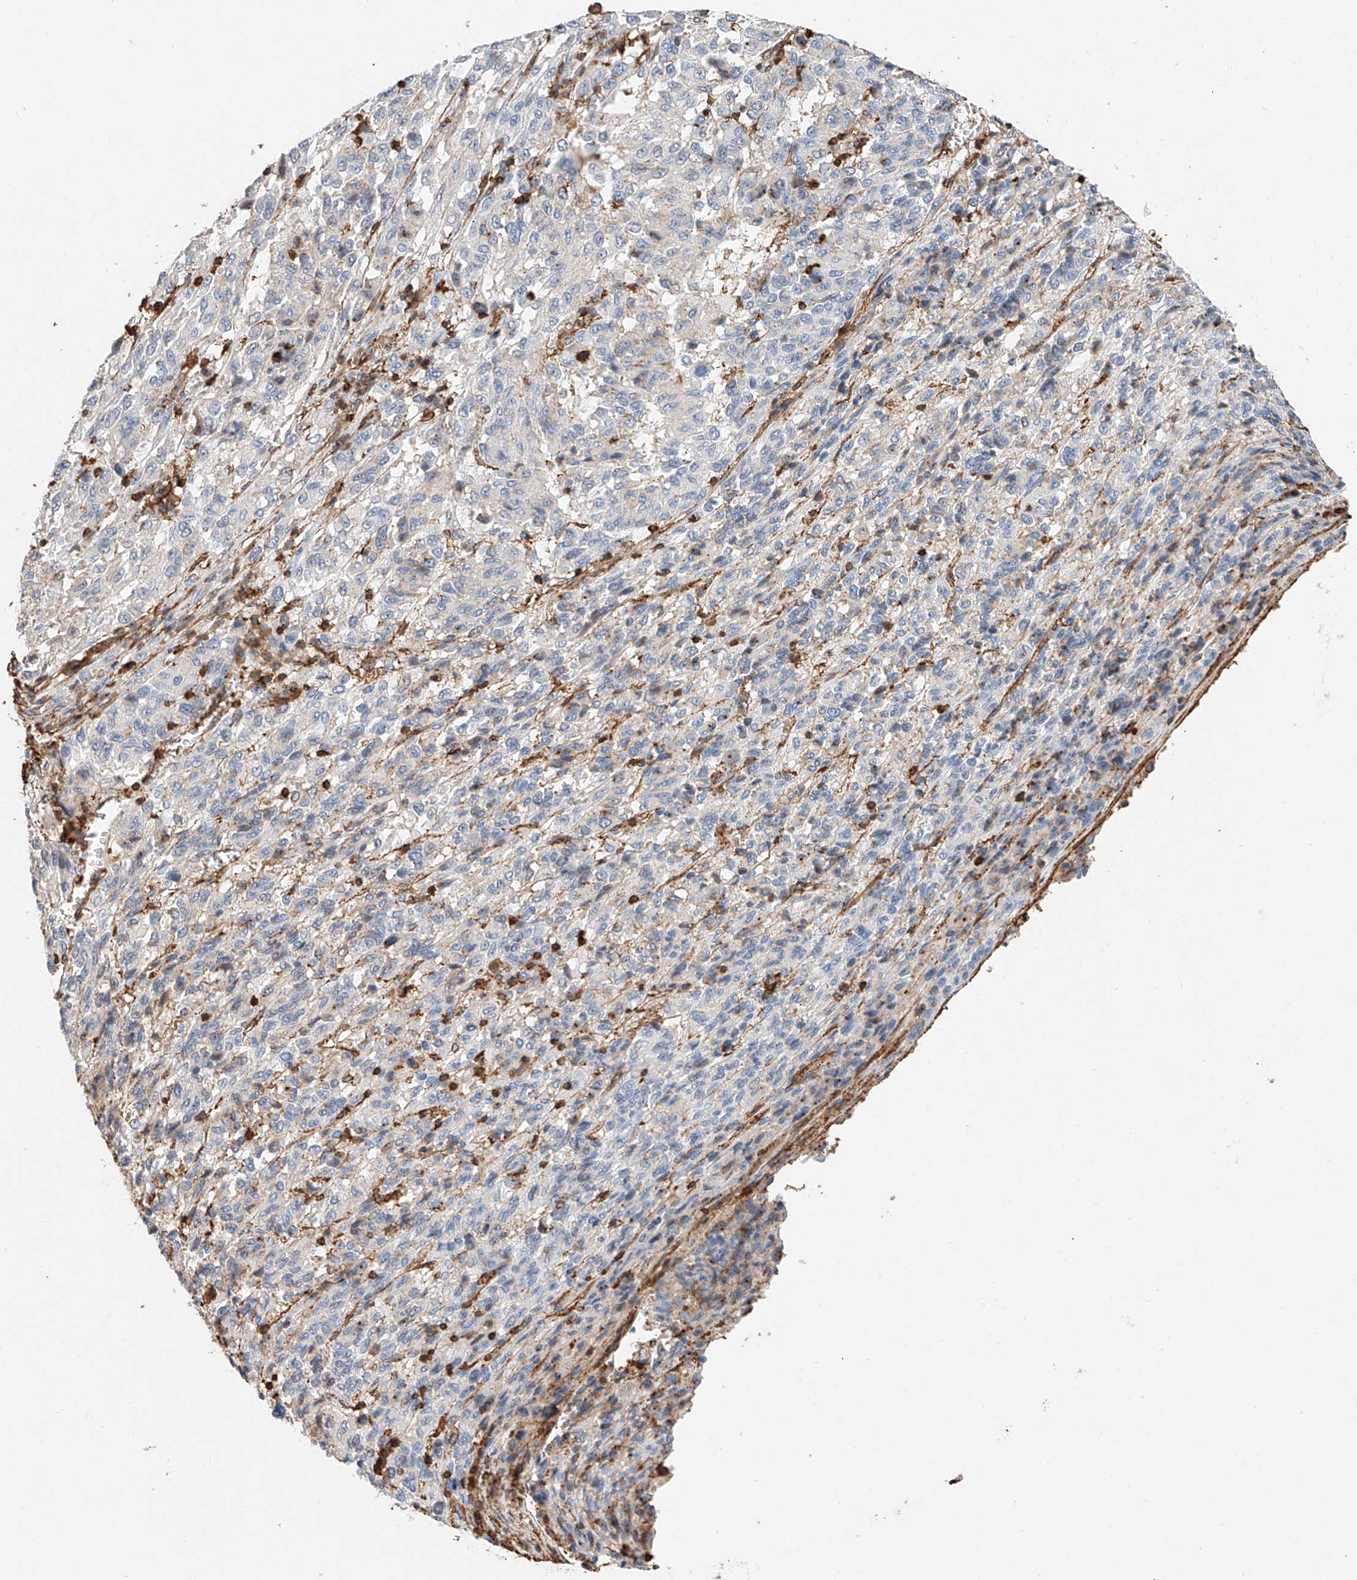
{"staining": {"intensity": "negative", "quantity": "none", "location": "none"}, "tissue": "melanoma", "cell_type": "Tumor cells", "image_type": "cancer", "snomed": [{"axis": "morphology", "description": "Malignant melanoma, Metastatic site"}, {"axis": "topography", "description": "Lung"}], "caption": "Immunohistochemistry (IHC) image of neoplastic tissue: human malignant melanoma (metastatic site) stained with DAB reveals no significant protein staining in tumor cells.", "gene": "WFS1", "patient": {"sex": "male", "age": 64}}